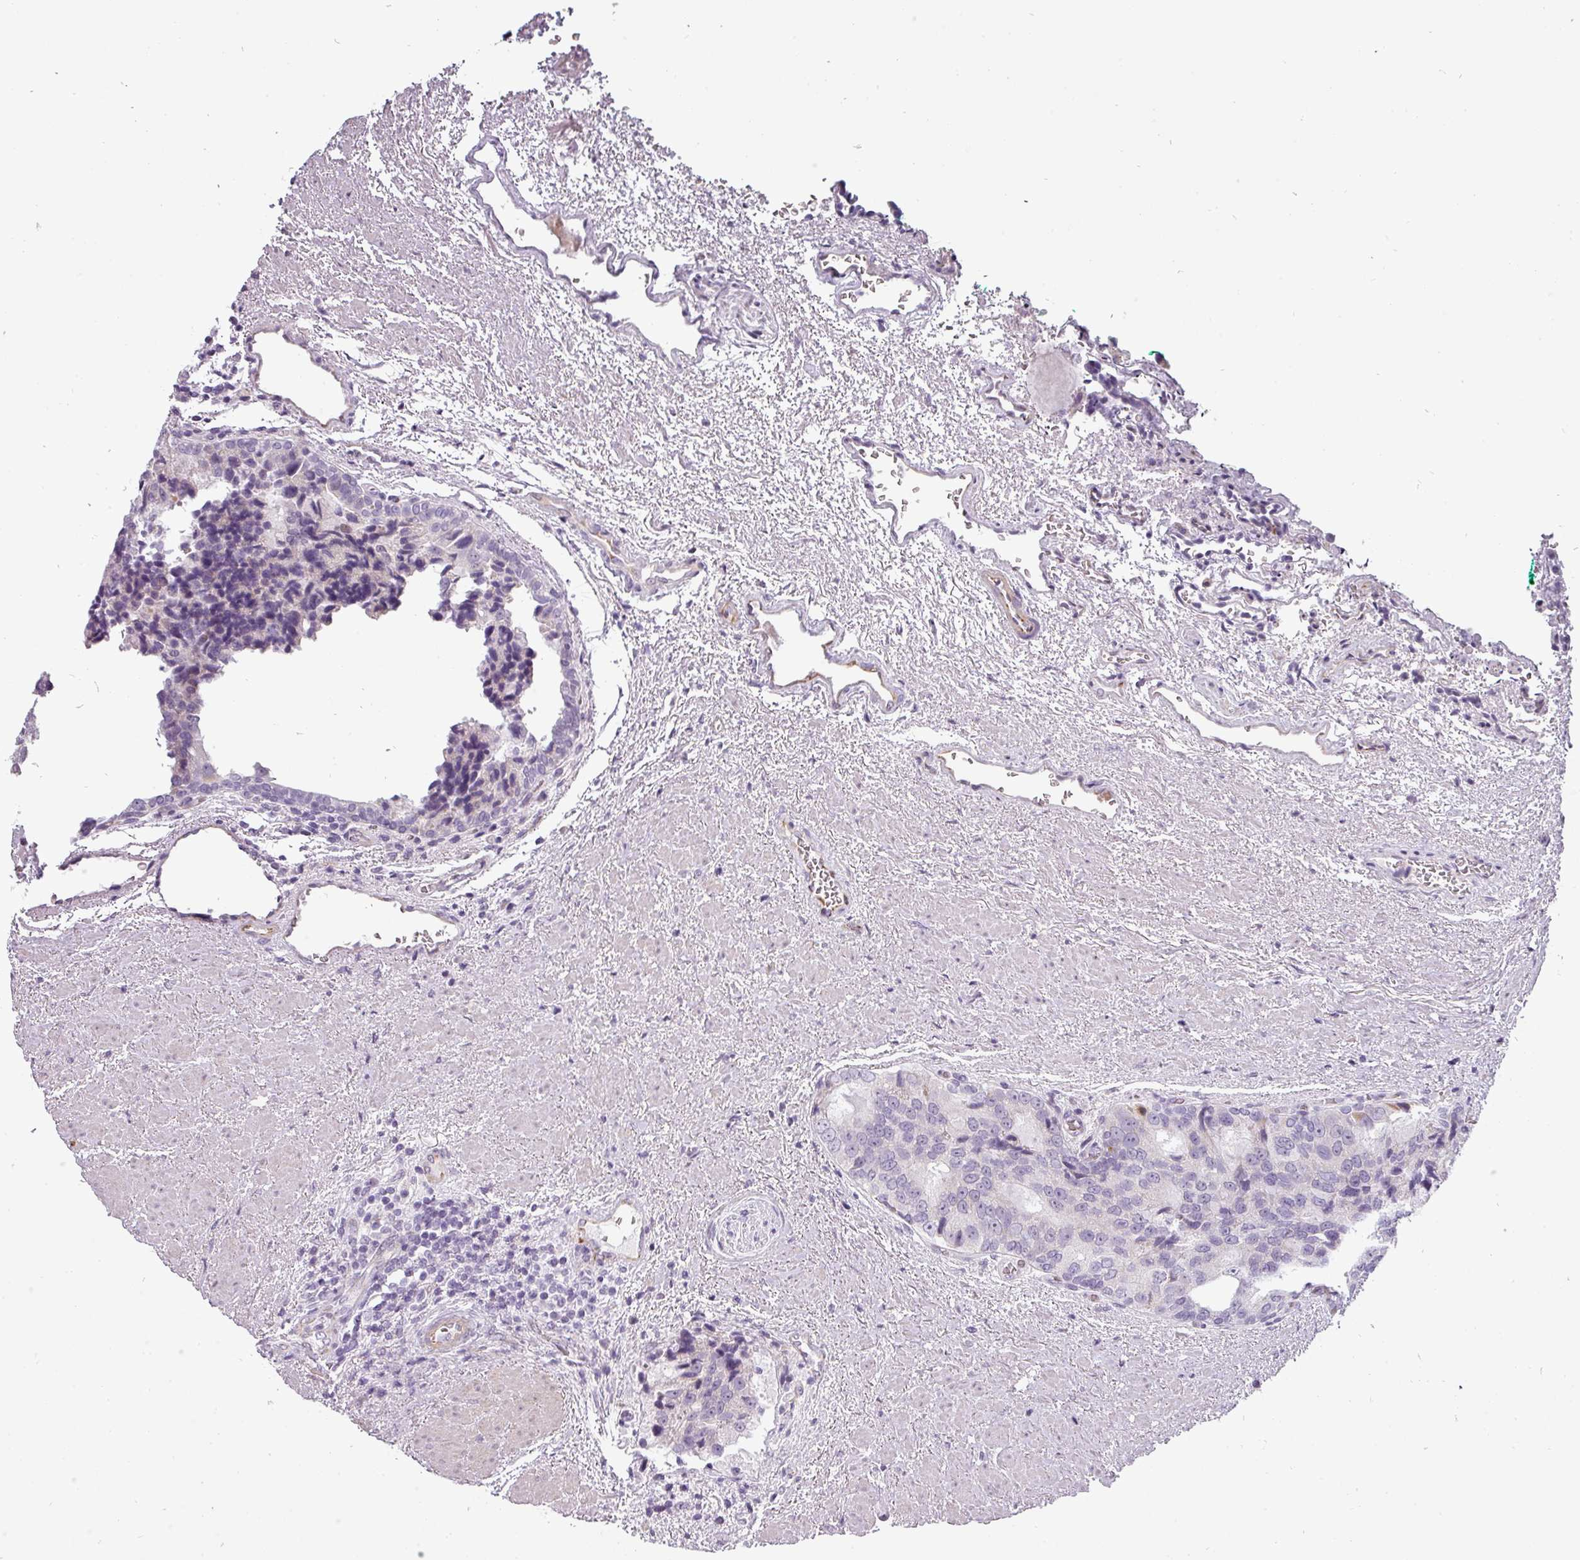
{"staining": {"intensity": "negative", "quantity": "none", "location": "none"}, "tissue": "prostate cancer", "cell_type": "Tumor cells", "image_type": "cancer", "snomed": [{"axis": "morphology", "description": "Adenocarcinoma, High grade"}, {"axis": "topography", "description": "Prostate"}], "caption": "Tumor cells show no significant protein staining in prostate cancer.", "gene": "CHRDL1", "patient": {"sex": "male", "age": 70}}